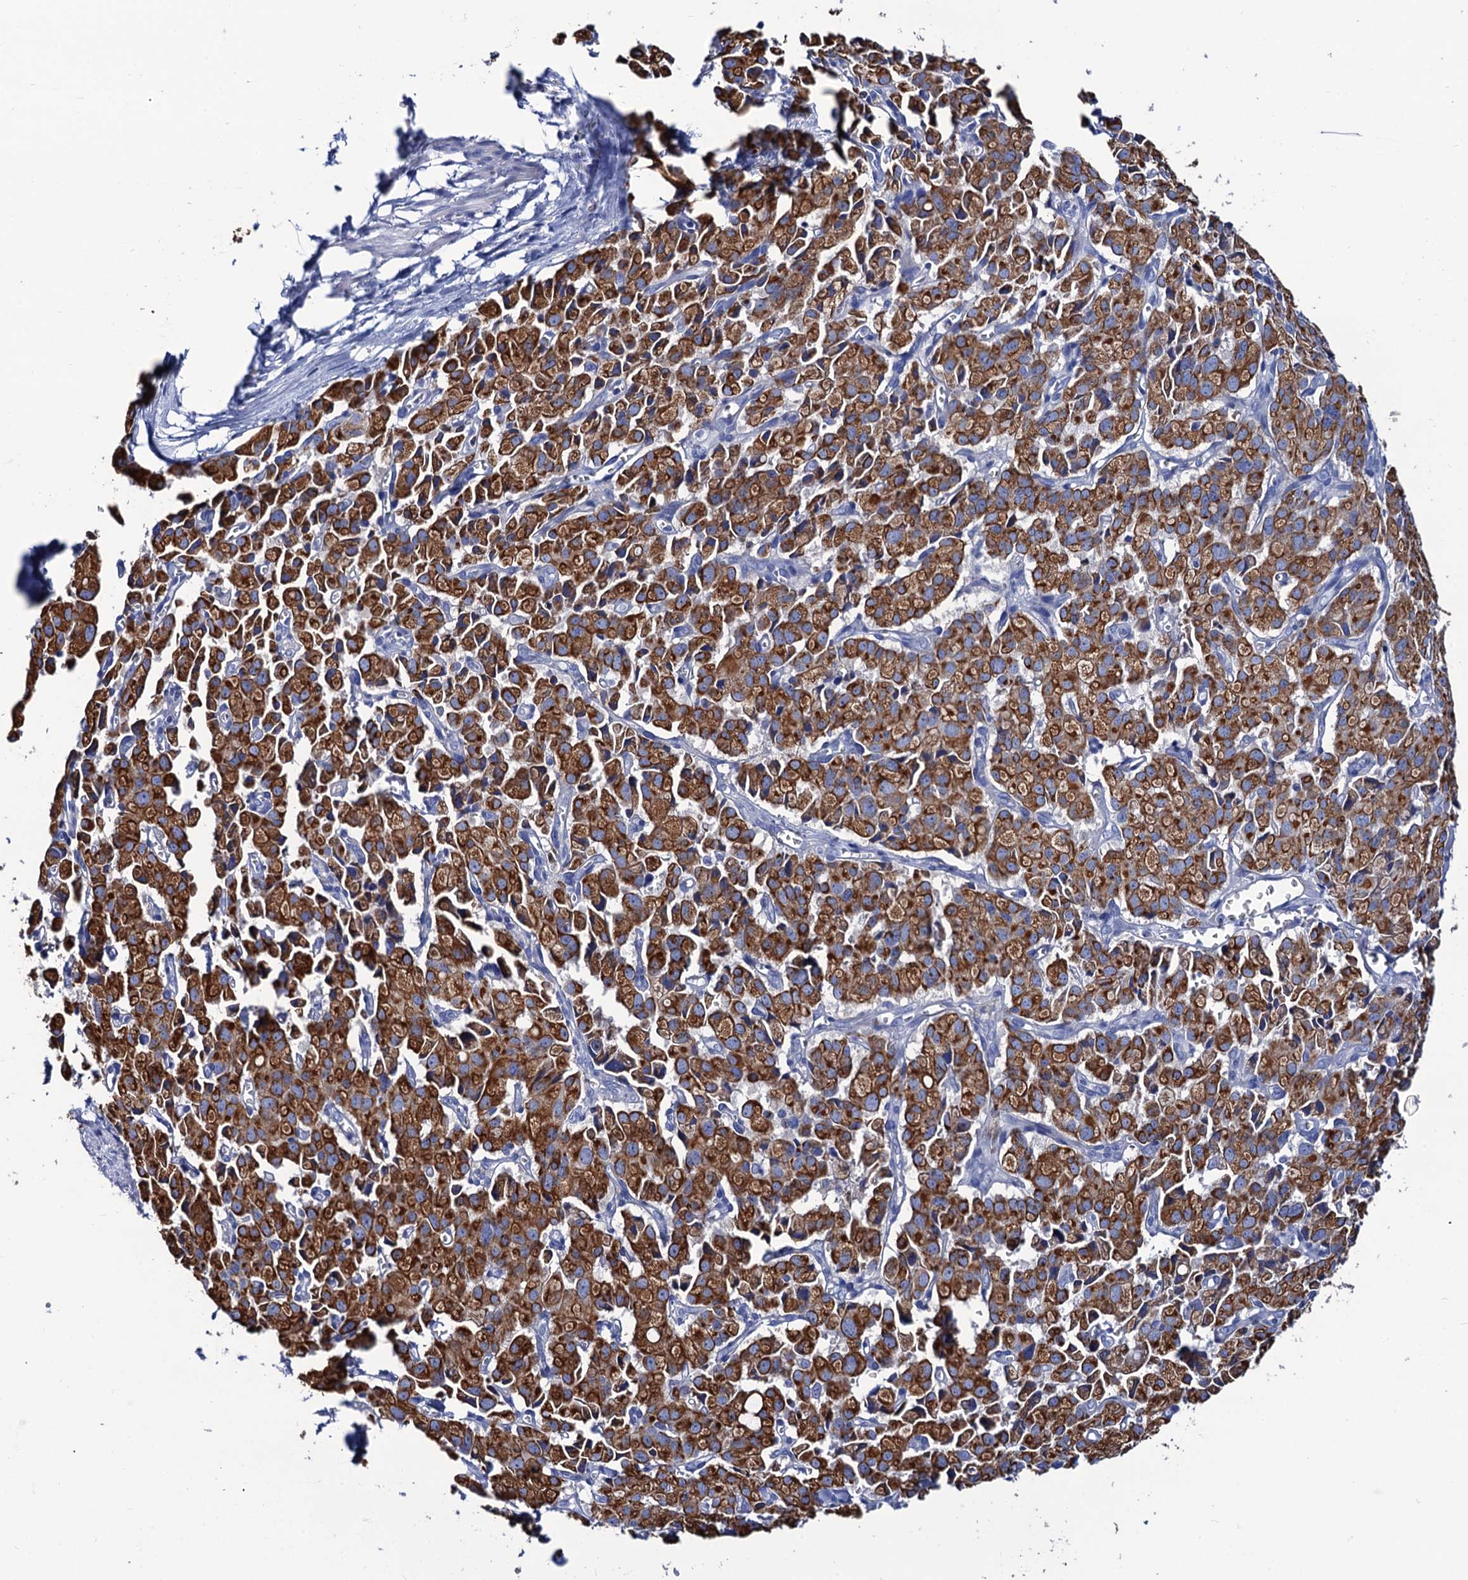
{"staining": {"intensity": "strong", "quantity": ">75%", "location": "cytoplasmic/membranous"}, "tissue": "pancreatic cancer", "cell_type": "Tumor cells", "image_type": "cancer", "snomed": [{"axis": "morphology", "description": "Adenocarcinoma, NOS"}, {"axis": "topography", "description": "Pancreas"}], "caption": "Adenocarcinoma (pancreatic) tissue exhibits strong cytoplasmic/membranous positivity in approximately >75% of tumor cells", "gene": "RAB3IP", "patient": {"sex": "male", "age": 65}}